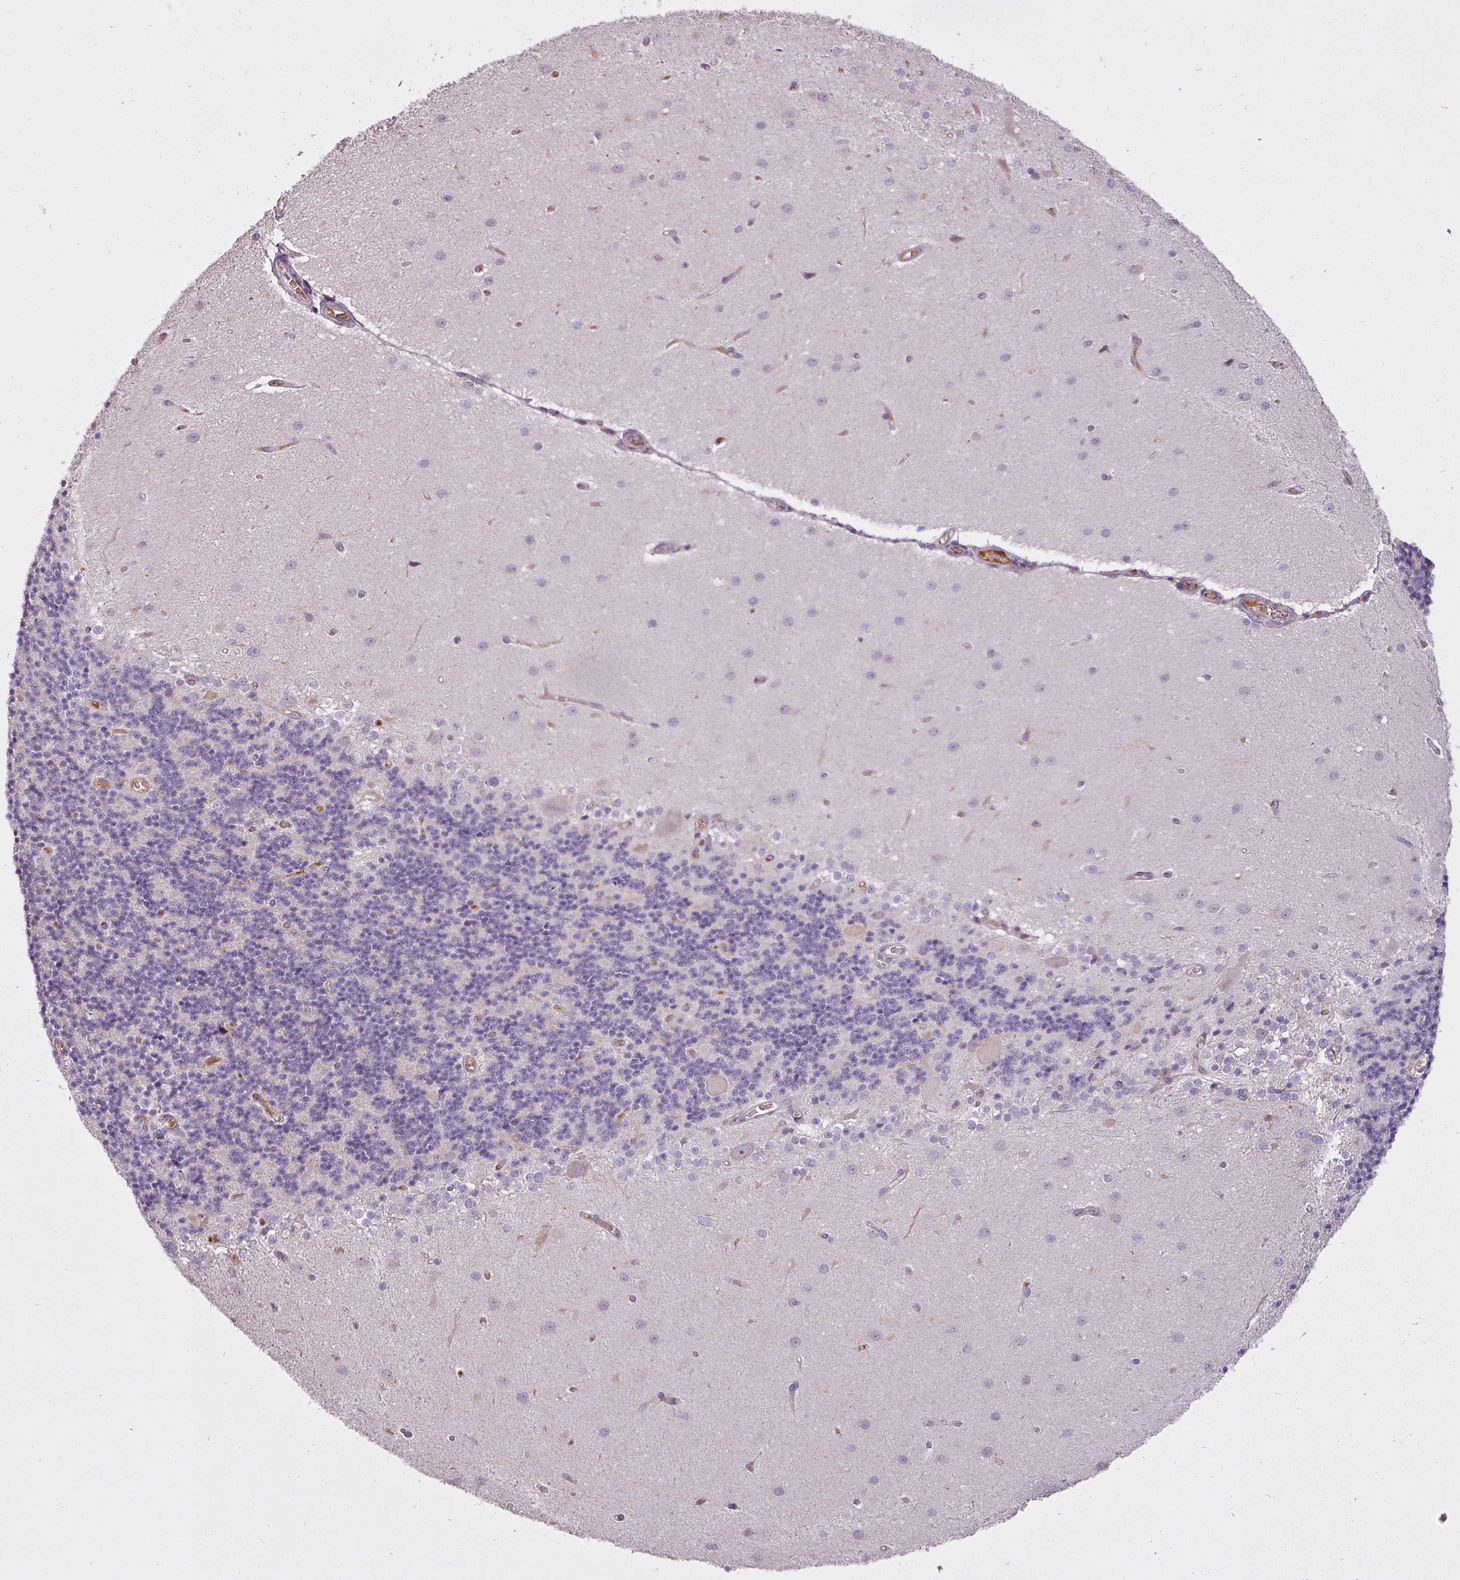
{"staining": {"intensity": "negative", "quantity": "none", "location": "none"}, "tissue": "cerebellum", "cell_type": "Cells in granular layer", "image_type": "normal", "snomed": [{"axis": "morphology", "description": "Normal tissue, NOS"}, {"axis": "topography", "description": "Cerebellum"}], "caption": "An IHC histopathology image of unremarkable cerebellum is shown. There is no staining in cells in granular layer of cerebellum. The staining was performed using DAB to visualize the protein expression in brown, while the nuclei were stained in blue with hematoxylin (Magnification: 20x).", "gene": "STK4", "patient": {"sex": "female", "age": 29}}